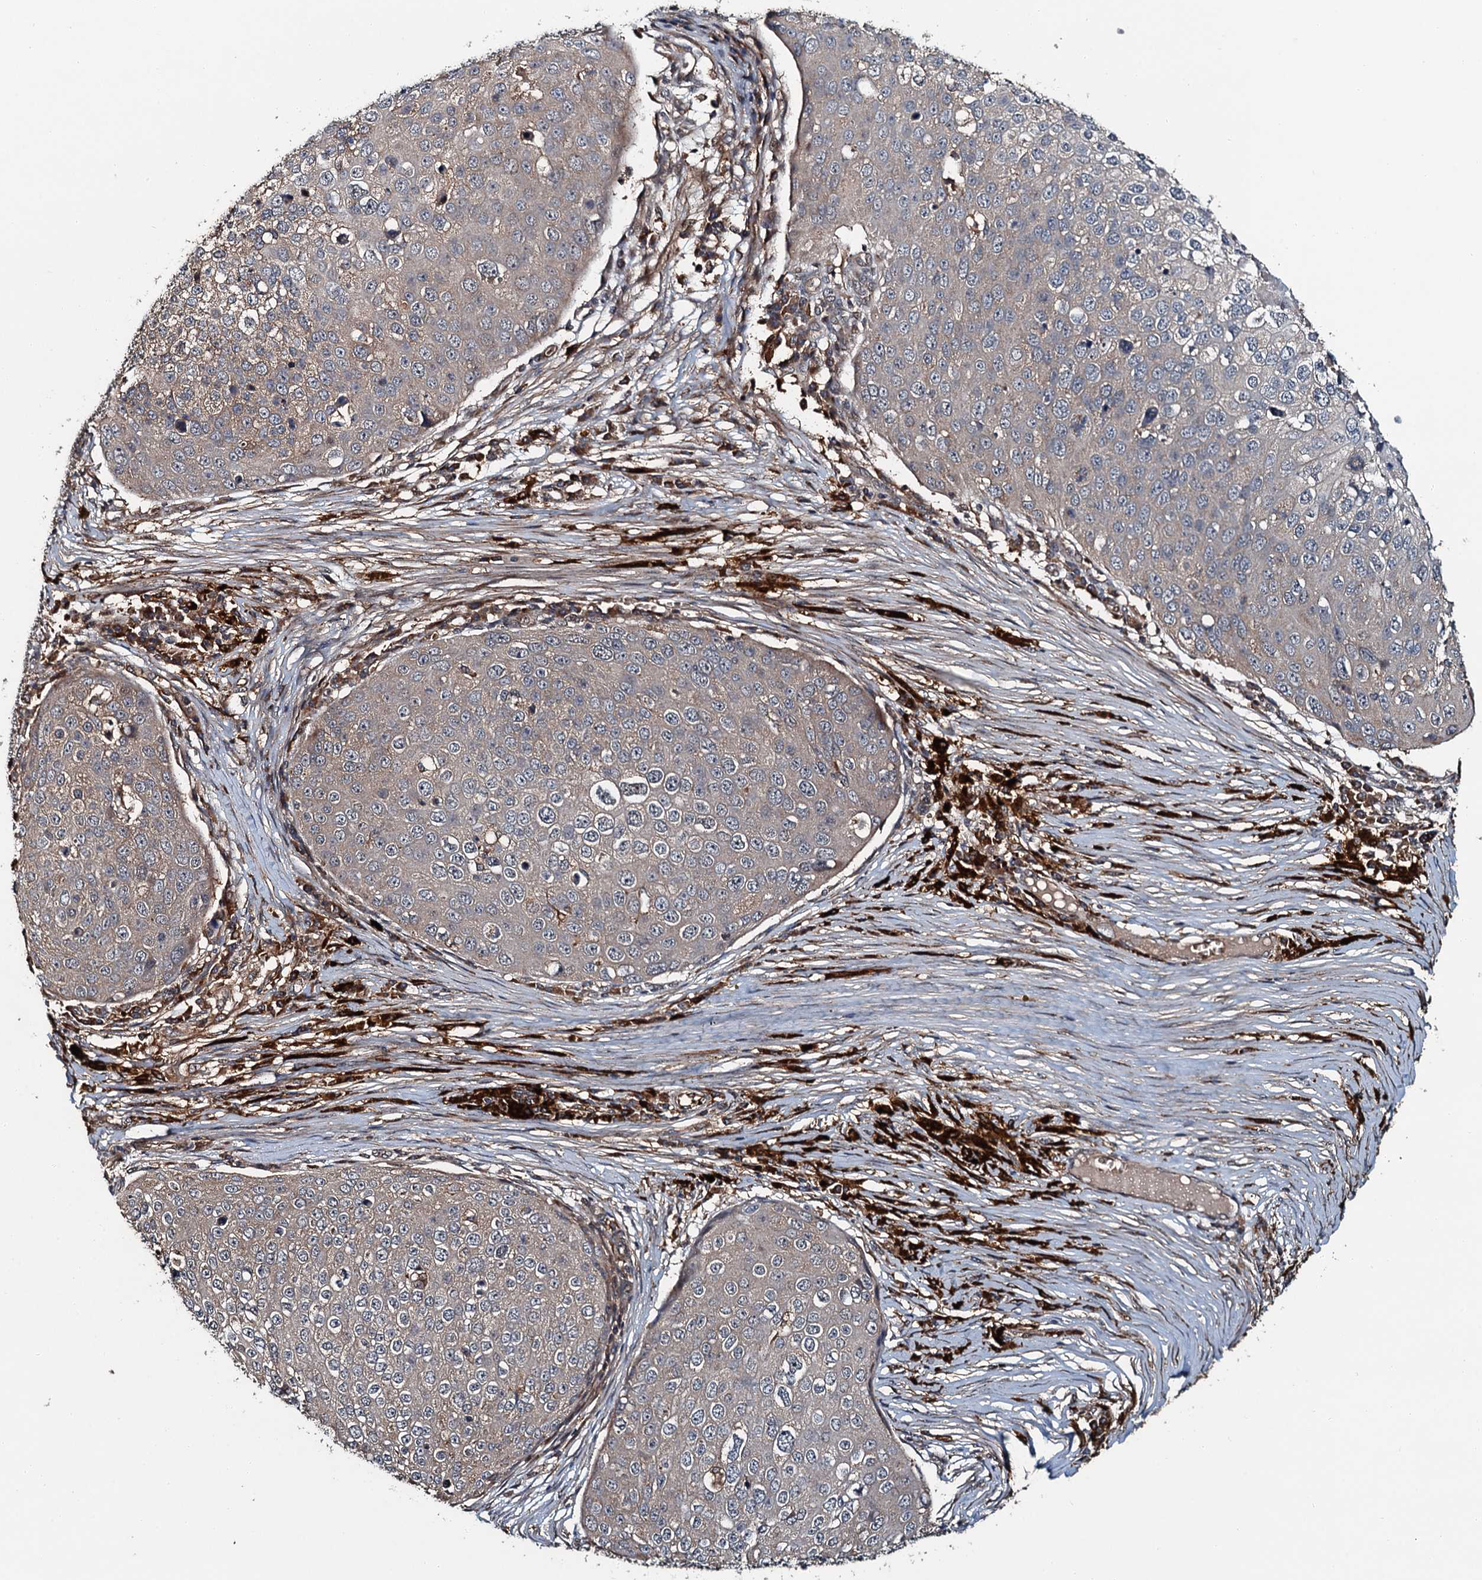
{"staining": {"intensity": "weak", "quantity": "<25%", "location": "cytoplasmic/membranous"}, "tissue": "skin cancer", "cell_type": "Tumor cells", "image_type": "cancer", "snomed": [{"axis": "morphology", "description": "Squamous cell carcinoma, NOS"}, {"axis": "topography", "description": "Skin"}], "caption": "Immunohistochemistry (IHC) of human skin cancer (squamous cell carcinoma) exhibits no positivity in tumor cells.", "gene": "SNX32", "patient": {"sex": "male", "age": 71}}